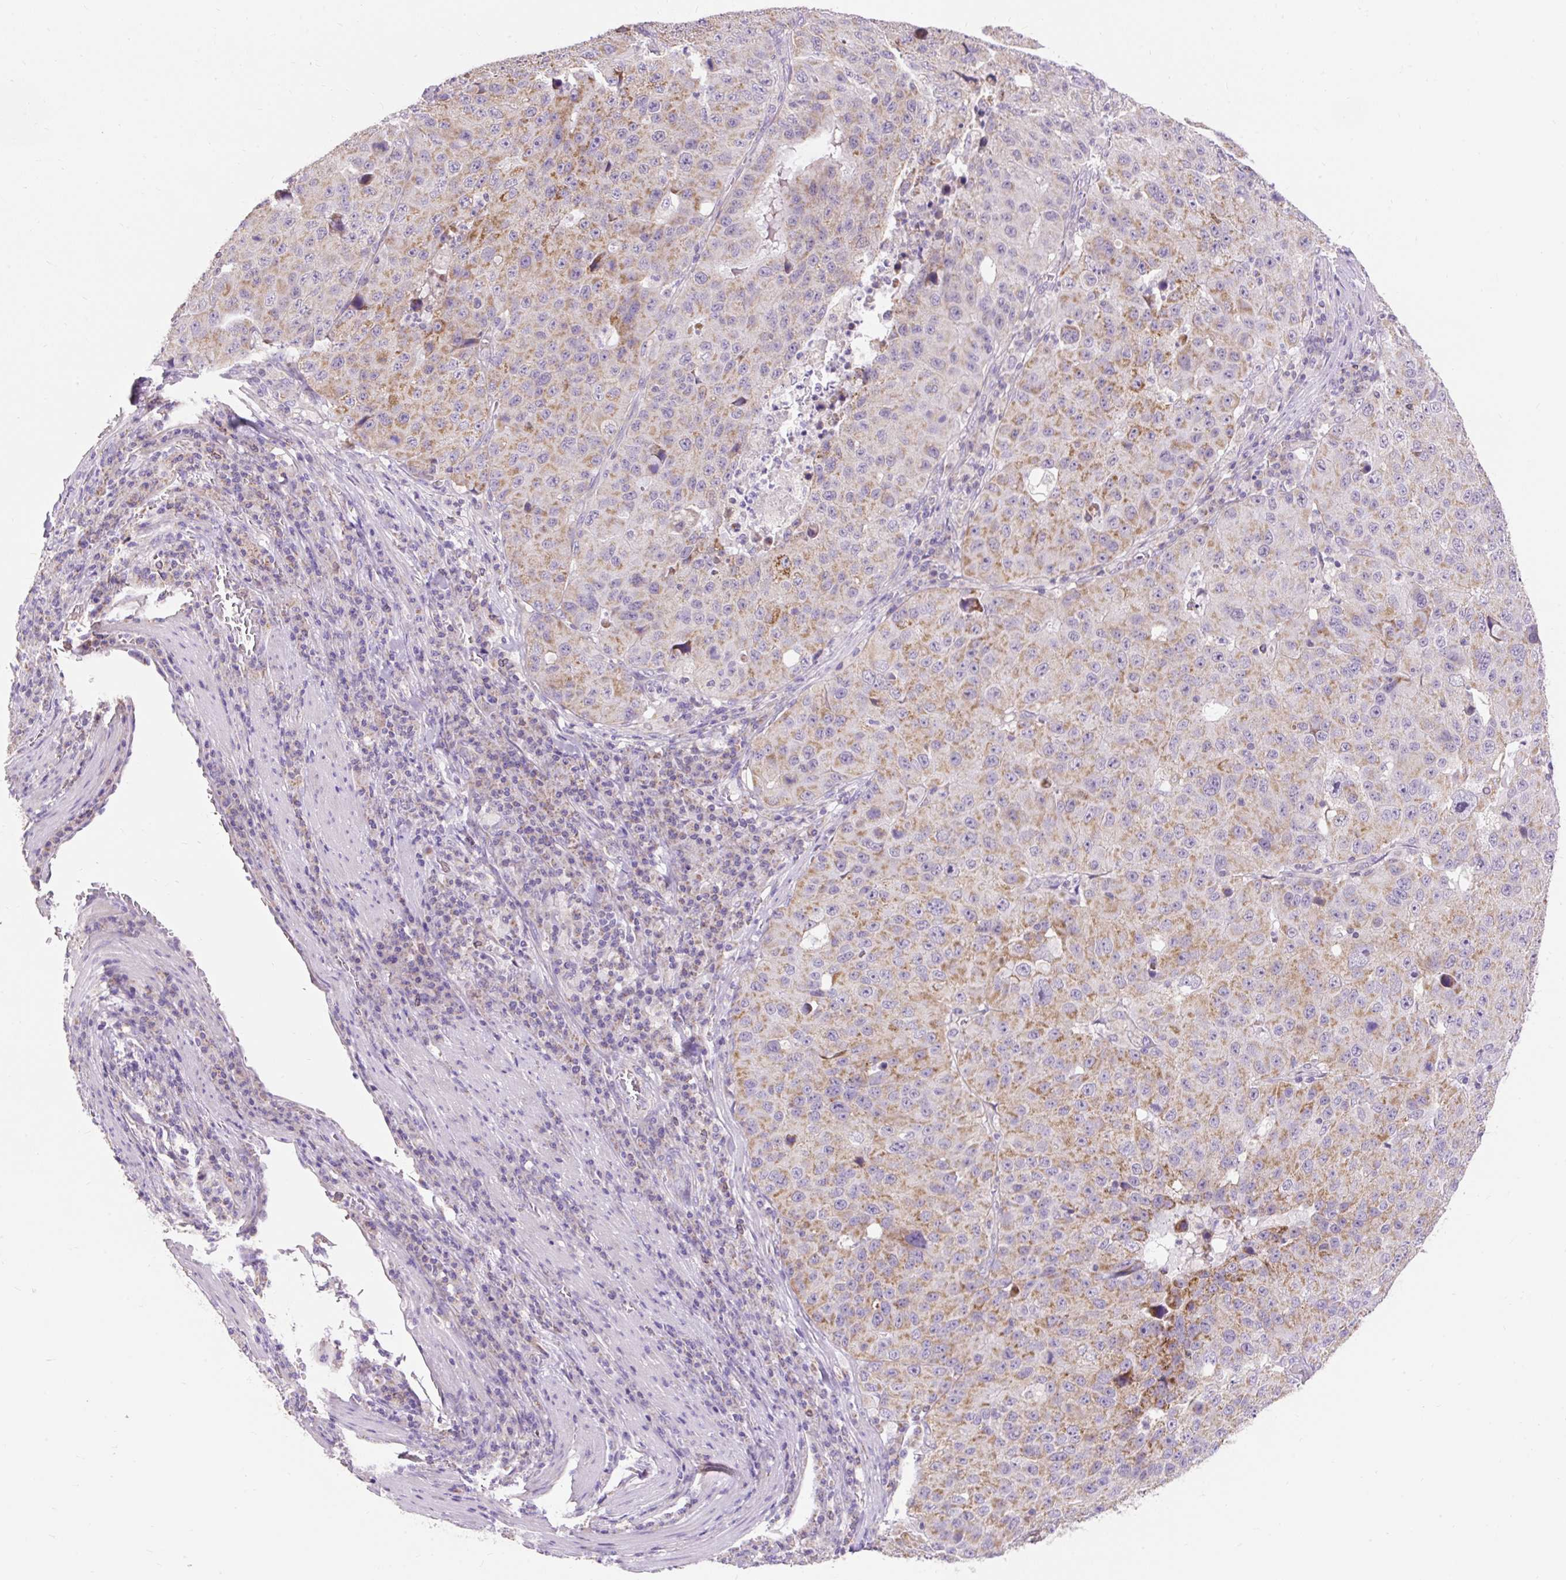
{"staining": {"intensity": "moderate", "quantity": "25%-75%", "location": "cytoplasmic/membranous"}, "tissue": "stomach cancer", "cell_type": "Tumor cells", "image_type": "cancer", "snomed": [{"axis": "morphology", "description": "Adenocarcinoma, NOS"}, {"axis": "topography", "description": "Stomach"}], "caption": "Brown immunohistochemical staining in human adenocarcinoma (stomach) demonstrates moderate cytoplasmic/membranous expression in approximately 25%-75% of tumor cells.", "gene": "PMAIP1", "patient": {"sex": "male", "age": 71}}